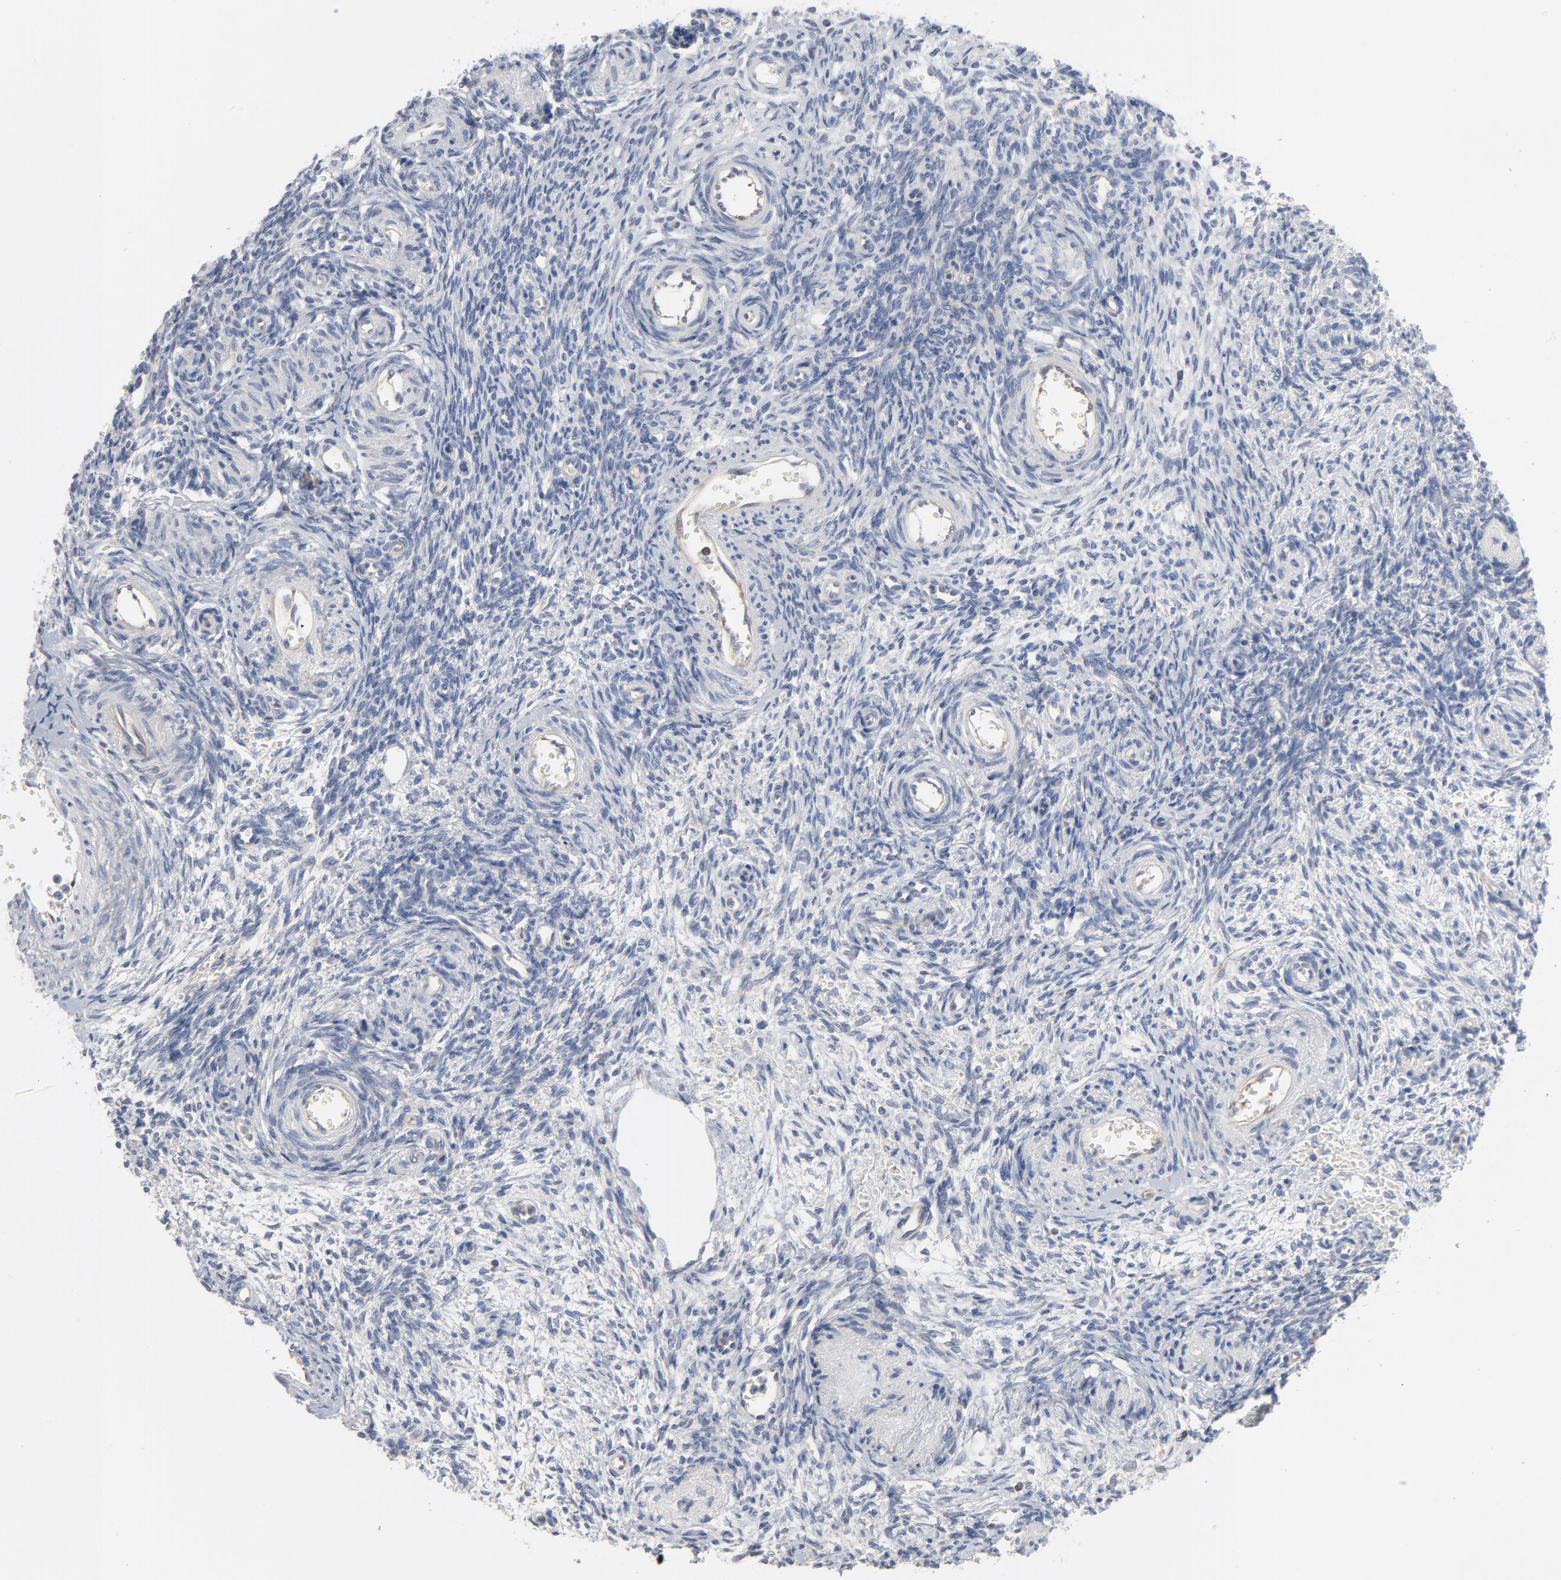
{"staining": {"intensity": "weak", "quantity": ">75%", "location": "cytoplasmic/membranous"}, "tissue": "ovary", "cell_type": "Follicle cells", "image_type": "normal", "snomed": [{"axis": "morphology", "description": "Normal tissue, NOS"}, {"axis": "topography", "description": "Ovary"}], "caption": "A high-resolution photomicrograph shows immunohistochemistry staining of benign ovary, which displays weak cytoplasmic/membranous positivity in approximately >75% of follicle cells. The protein of interest is stained brown, and the nuclei are stained in blue (DAB (3,3'-diaminobenzidine) IHC with brightfield microscopy, high magnification).", "gene": "OXA1L", "patient": {"sex": "female", "age": 39}}